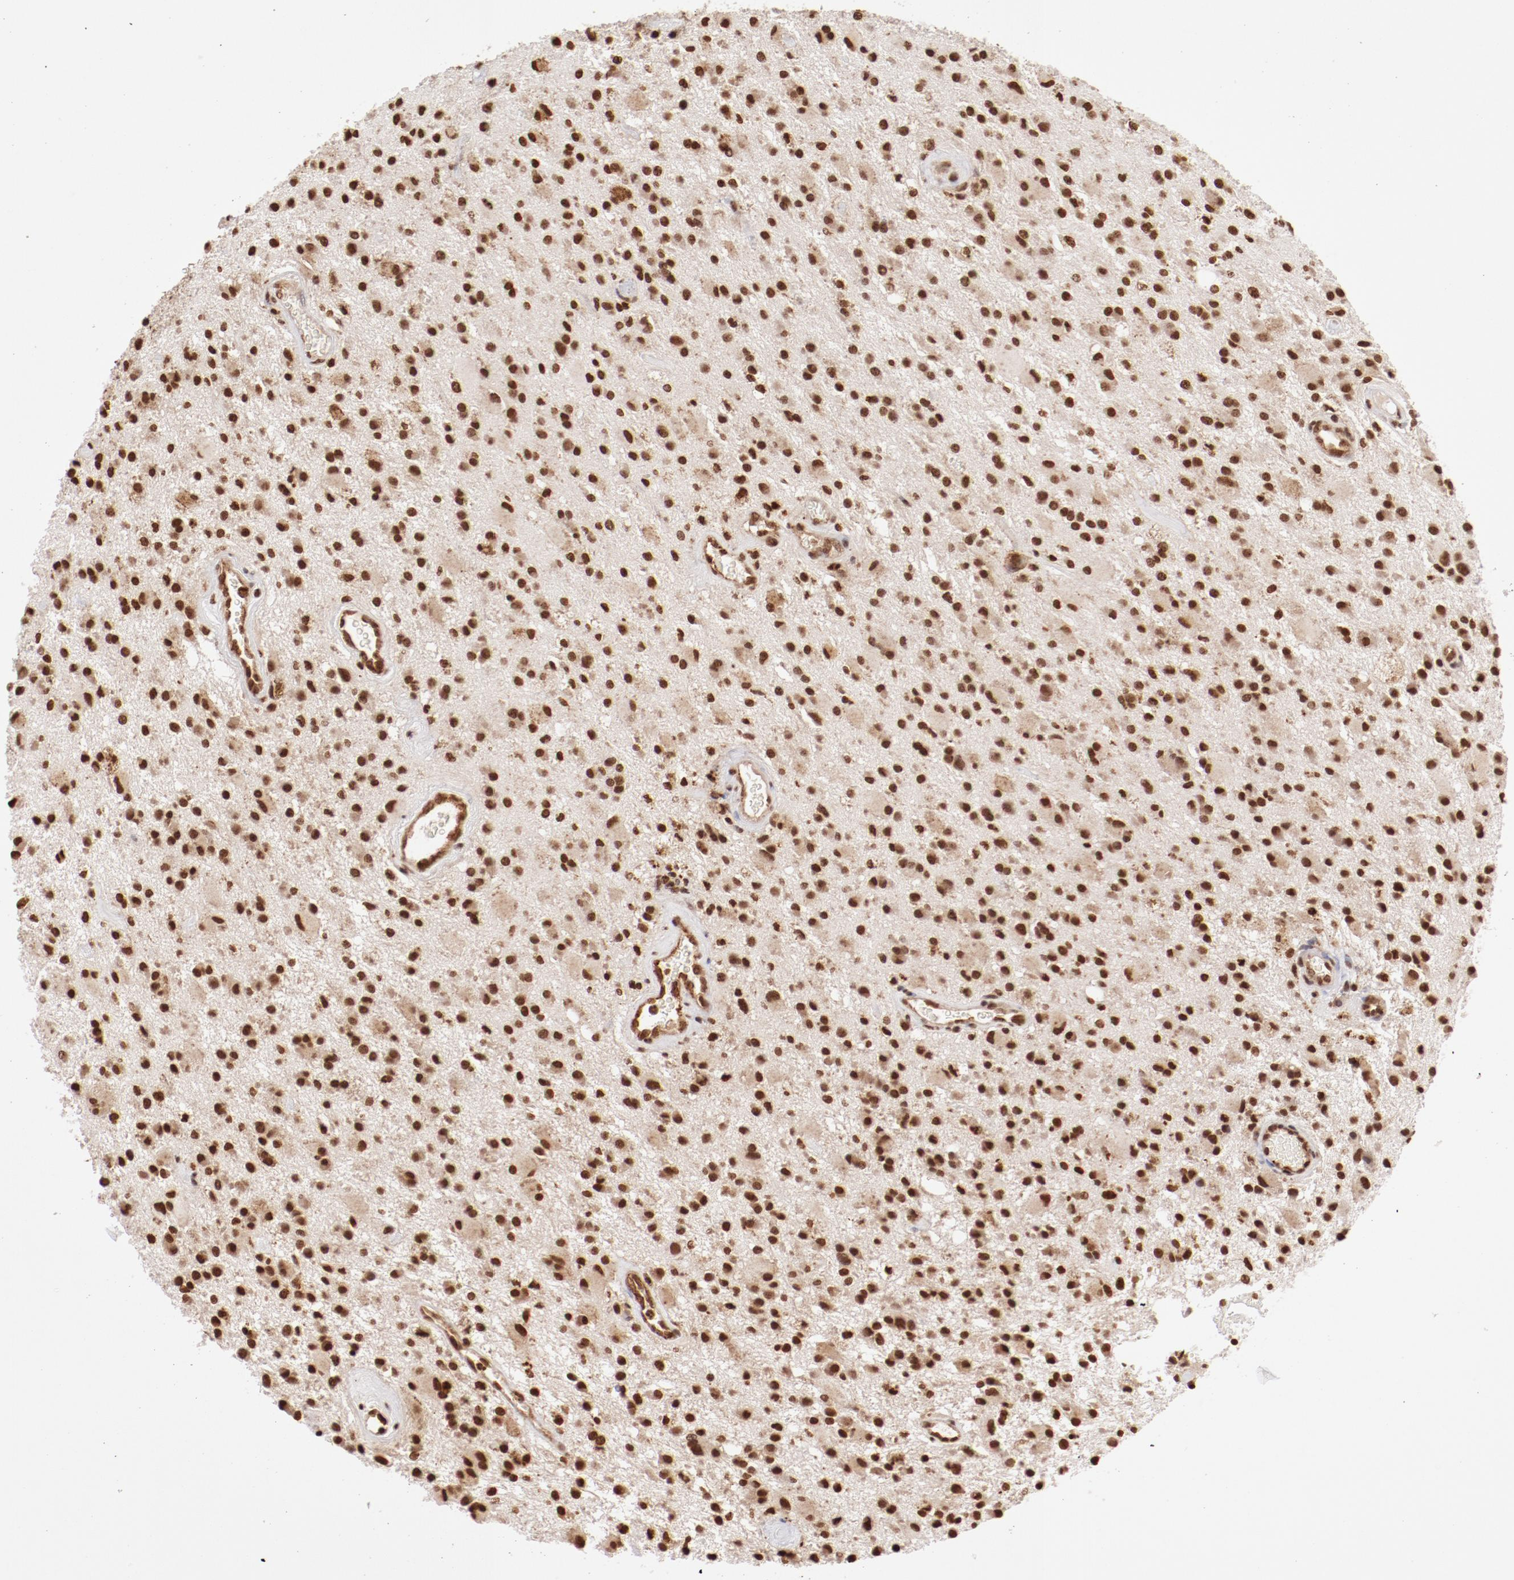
{"staining": {"intensity": "moderate", "quantity": ">75%", "location": "nuclear"}, "tissue": "glioma", "cell_type": "Tumor cells", "image_type": "cancer", "snomed": [{"axis": "morphology", "description": "Glioma, malignant, Low grade"}, {"axis": "topography", "description": "Brain"}], "caption": "Protein expression analysis of human malignant low-grade glioma reveals moderate nuclear positivity in about >75% of tumor cells. (DAB (3,3'-diaminobenzidine) = brown stain, brightfield microscopy at high magnification).", "gene": "ABL2", "patient": {"sex": "male", "age": 58}}